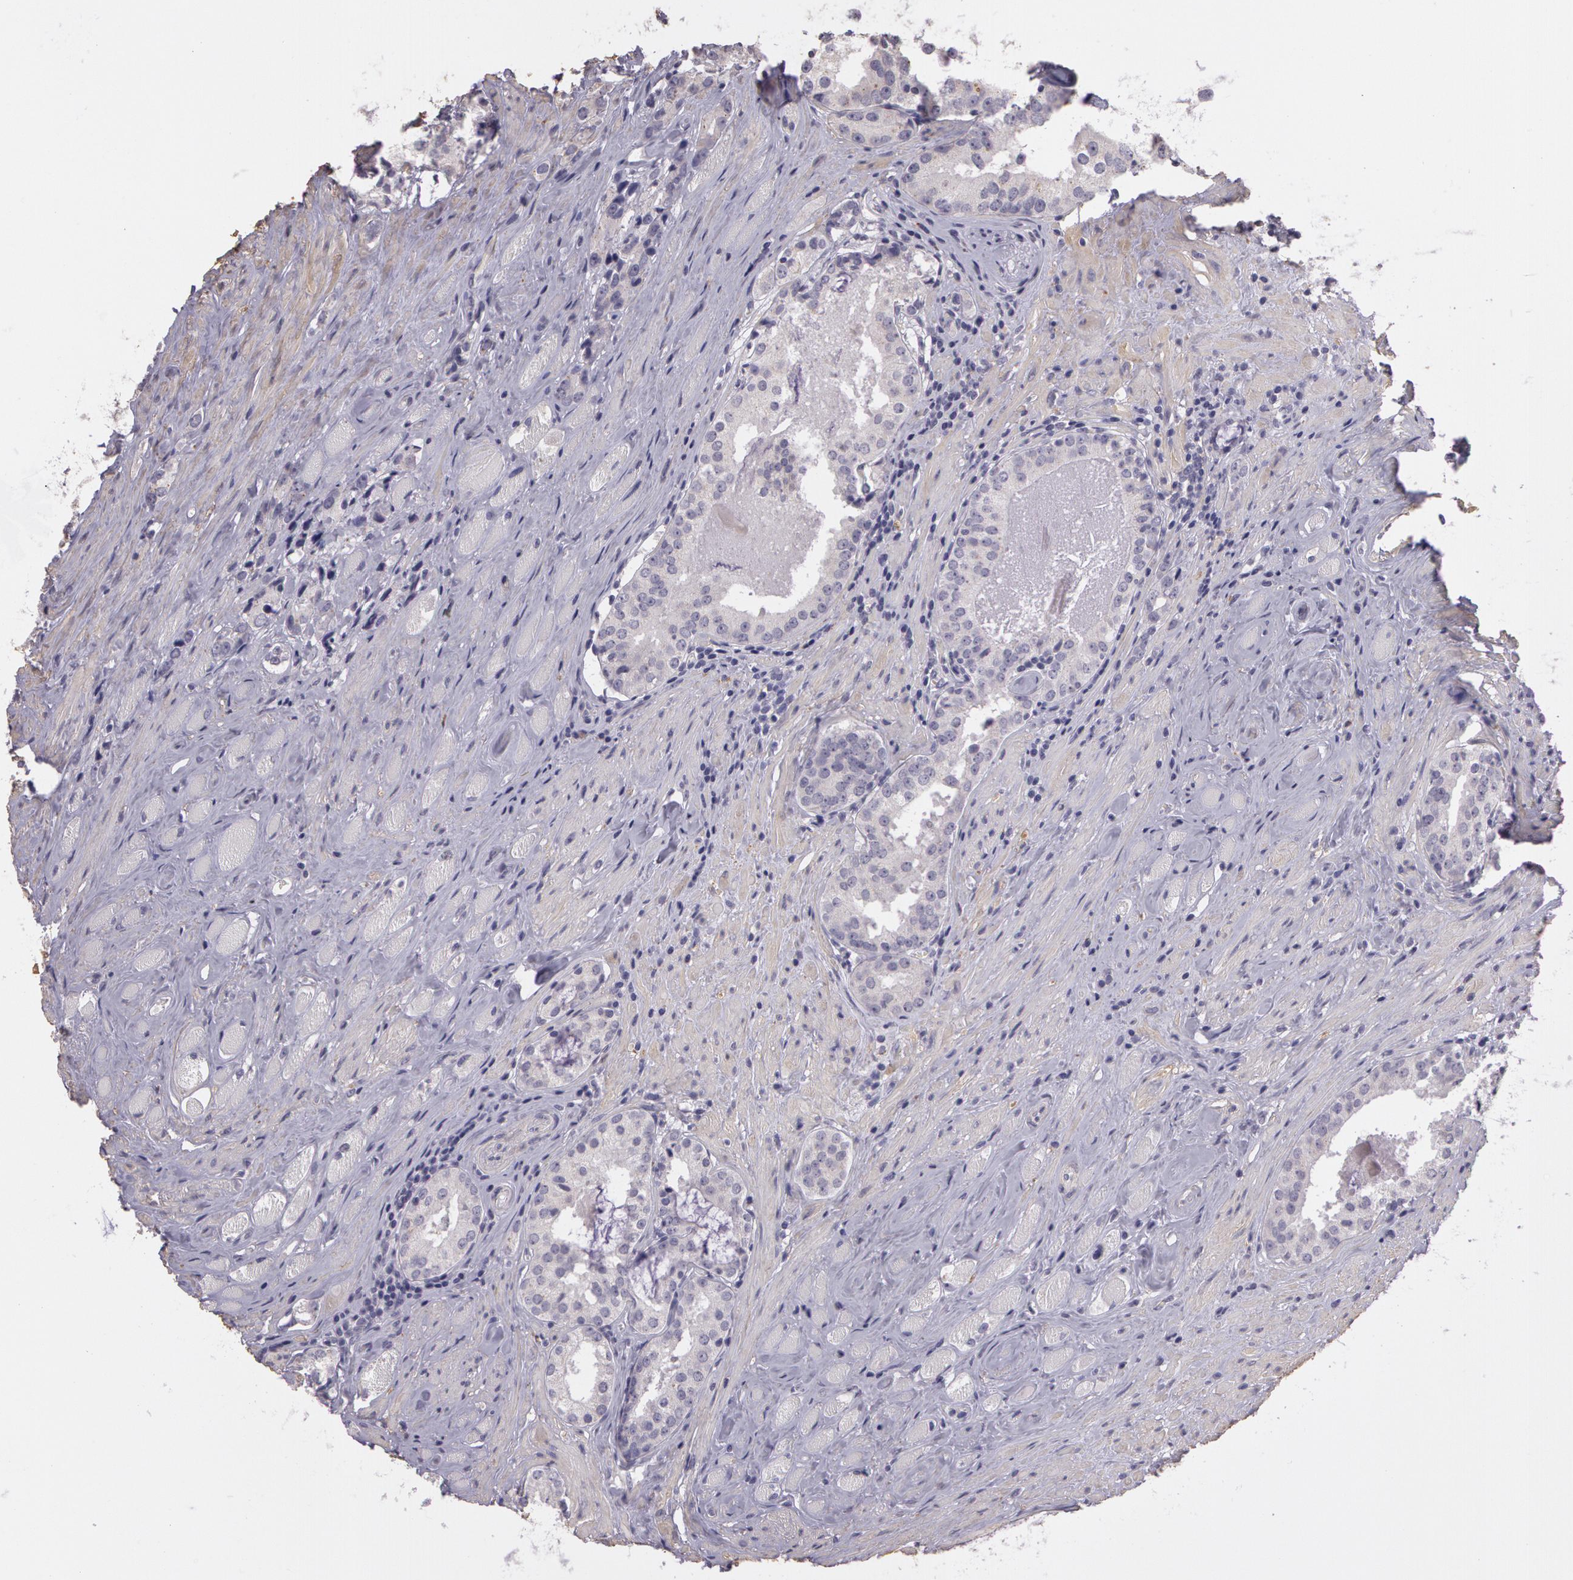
{"staining": {"intensity": "negative", "quantity": "none", "location": "none"}, "tissue": "prostate cancer", "cell_type": "Tumor cells", "image_type": "cancer", "snomed": [{"axis": "morphology", "description": "Adenocarcinoma, Medium grade"}, {"axis": "topography", "description": "Prostate"}], "caption": "Tumor cells are negative for protein expression in human prostate cancer.", "gene": "G2E3", "patient": {"sex": "male", "age": 73}}